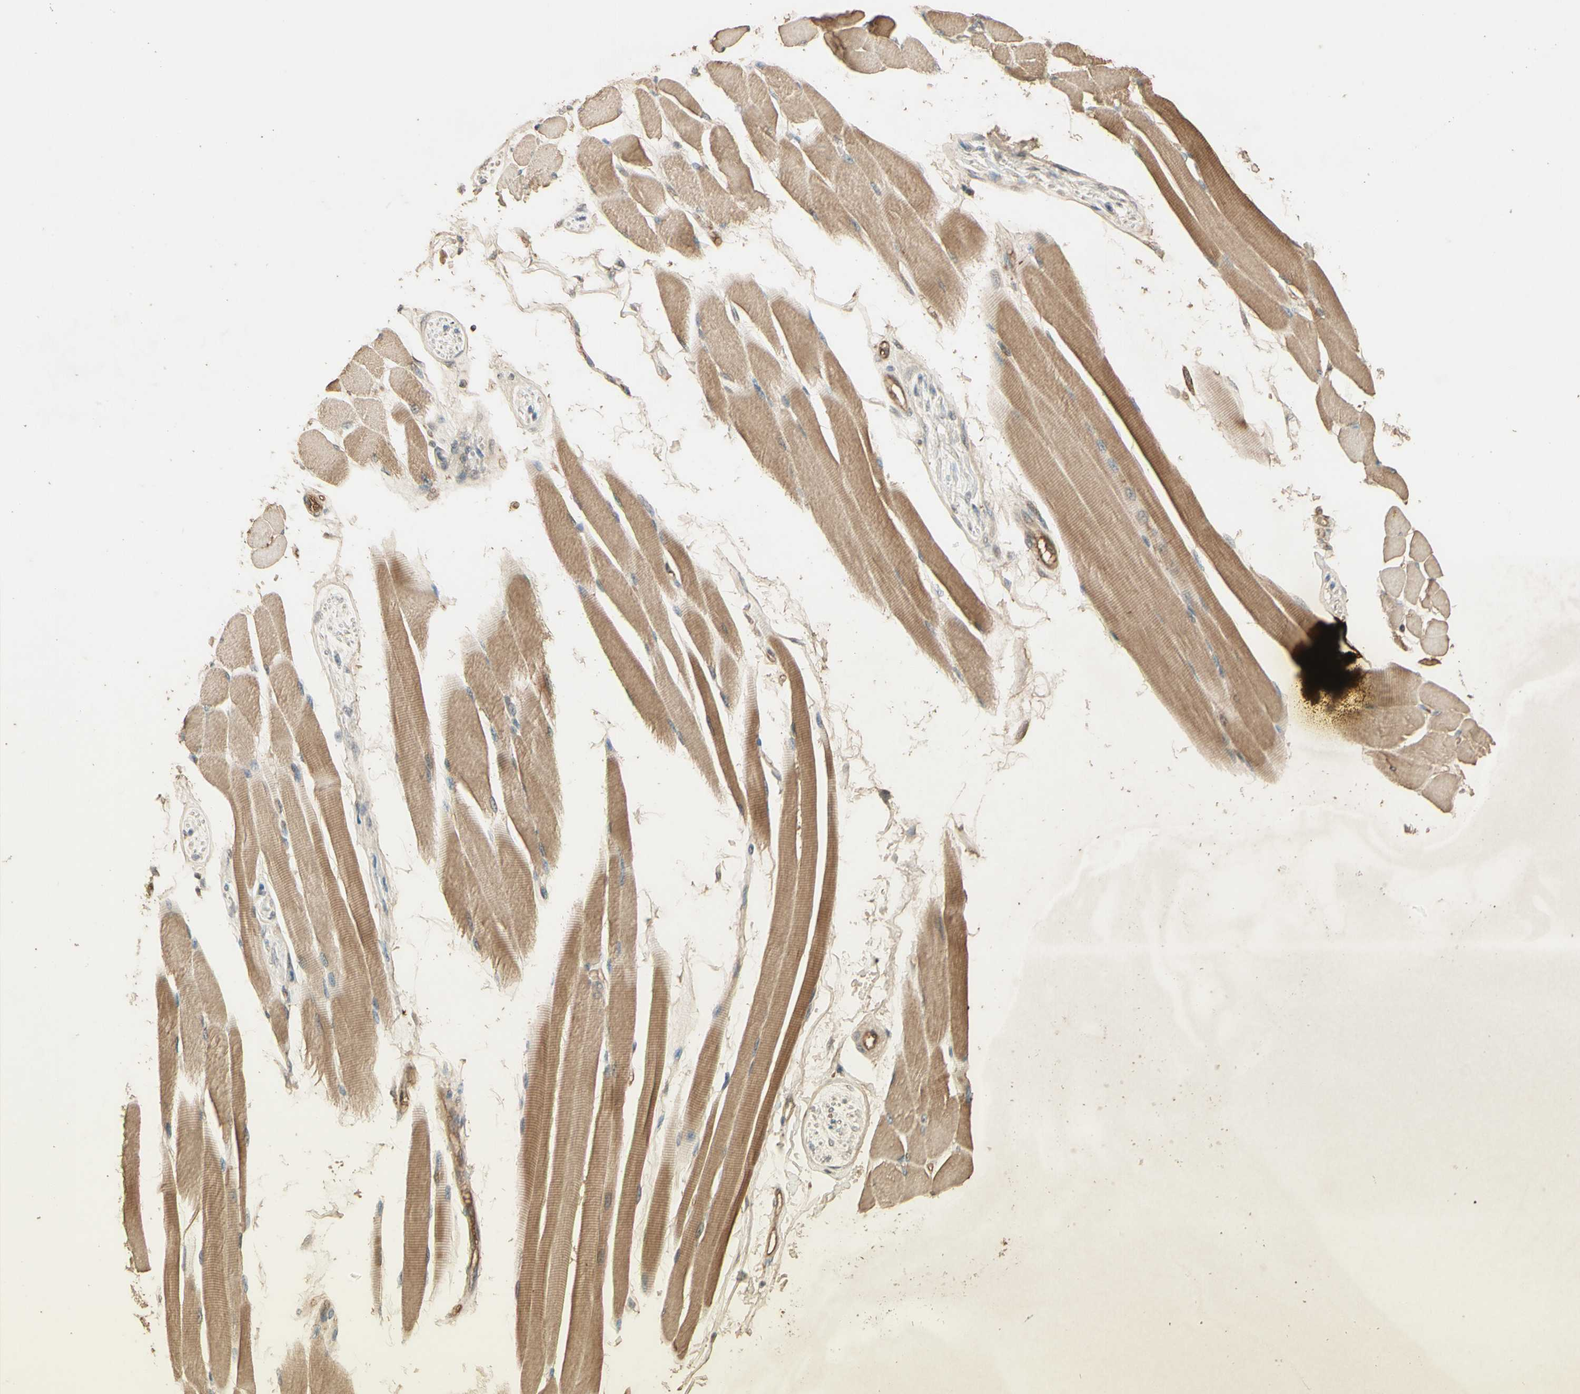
{"staining": {"intensity": "moderate", "quantity": ">75%", "location": "cytoplasmic/membranous"}, "tissue": "skeletal muscle", "cell_type": "Myocytes", "image_type": "normal", "snomed": [{"axis": "morphology", "description": "Normal tissue, NOS"}, {"axis": "topography", "description": "Skeletal muscle"}, {"axis": "topography", "description": "Oral tissue"}, {"axis": "topography", "description": "Peripheral nerve tissue"}], "caption": "Immunohistochemical staining of benign skeletal muscle demonstrates medium levels of moderate cytoplasmic/membranous positivity in approximately >75% of myocytes. The staining was performed using DAB, with brown indicating positive protein expression. Nuclei are stained blue with hematoxylin.", "gene": "SMAD9", "patient": {"sex": "female", "age": 84}}